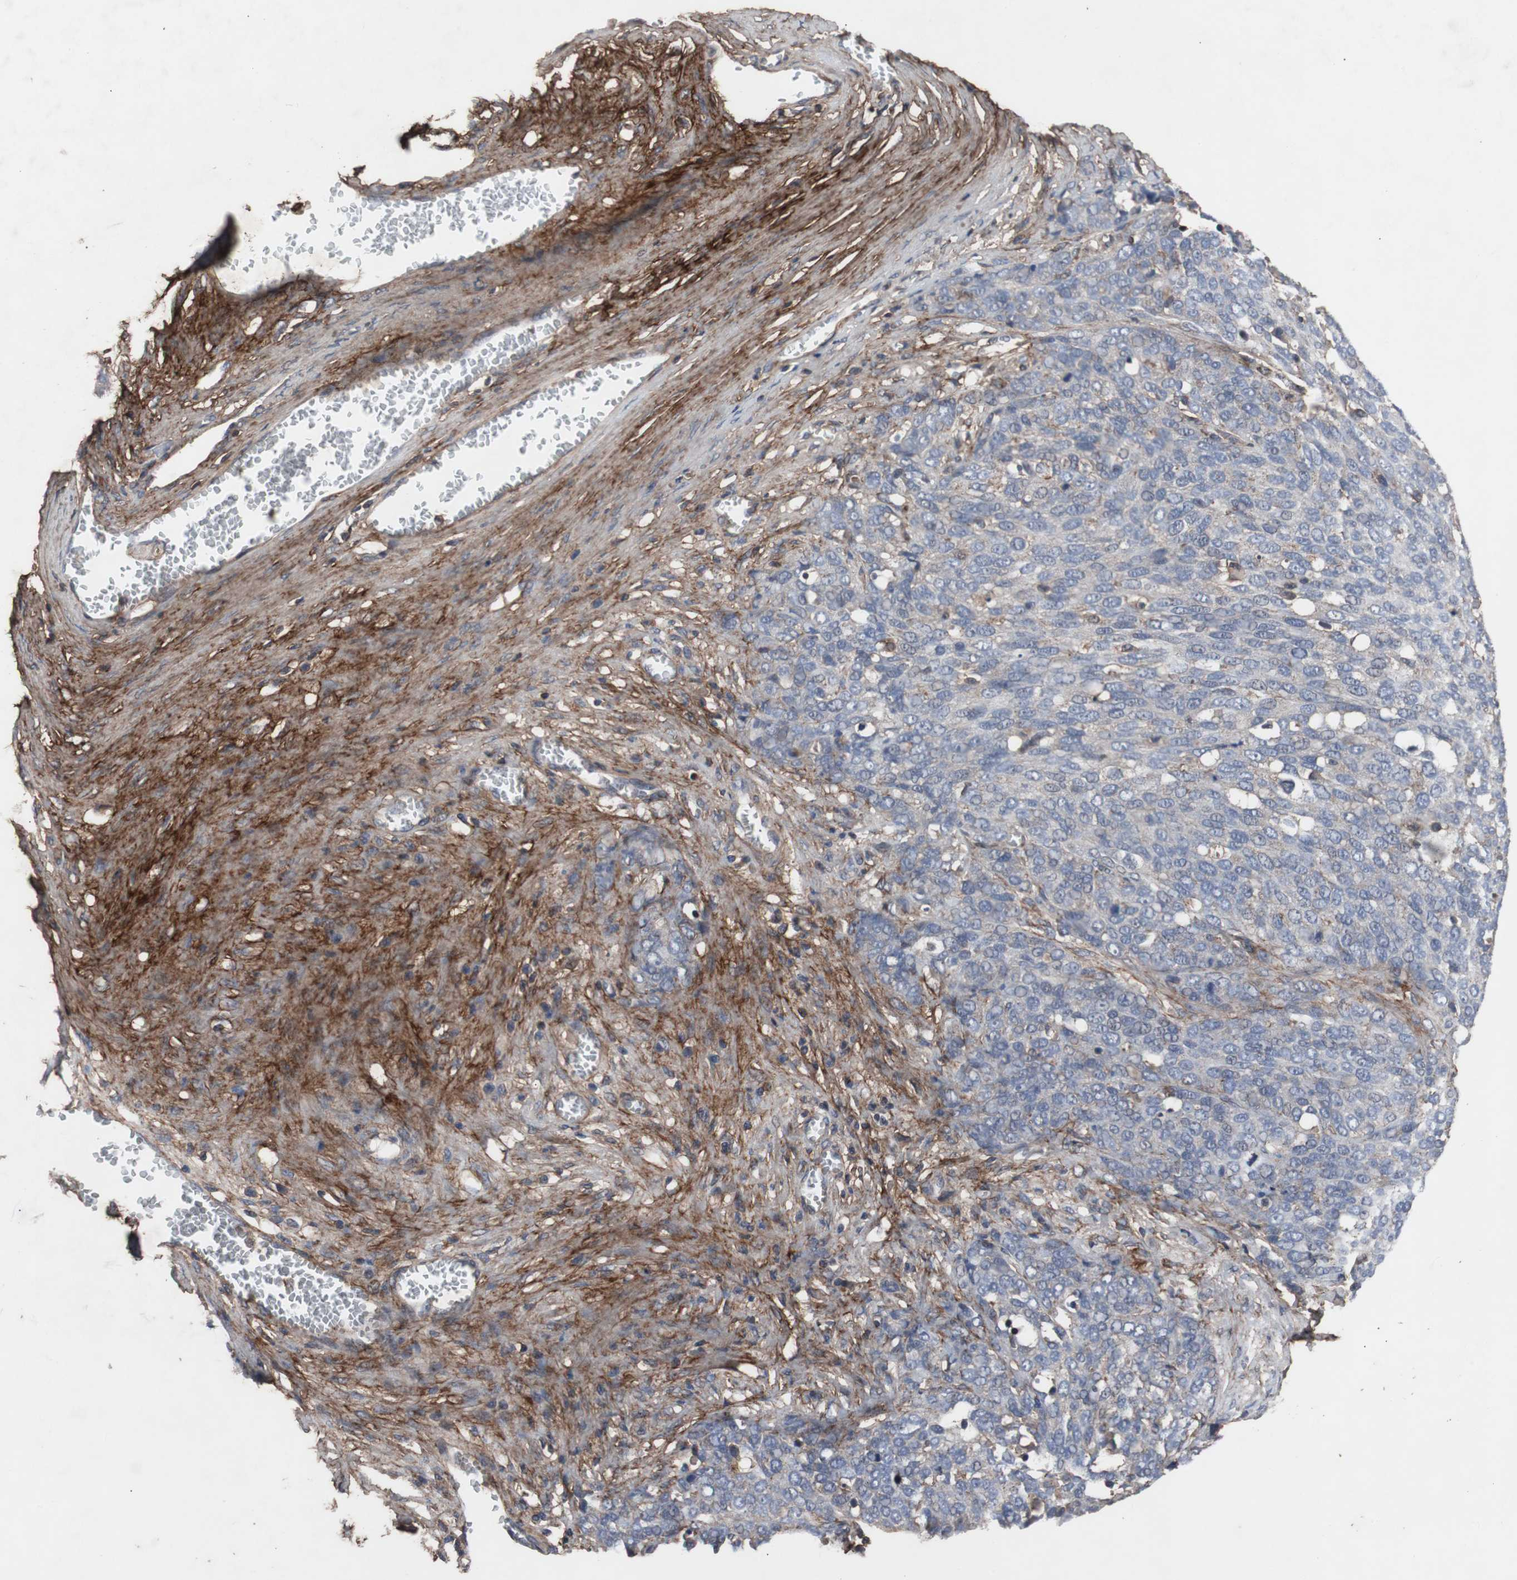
{"staining": {"intensity": "negative", "quantity": "none", "location": "none"}, "tissue": "ovarian cancer", "cell_type": "Tumor cells", "image_type": "cancer", "snomed": [{"axis": "morphology", "description": "Cystadenocarcinoma, serous, NOS"}, {"axis": "topography", "description": "Ovary"}], "caption": "DAB immunohistochemical staining of human ovarian cancer (serous cystadenocarcinoma) displays no significant expression in tumor cells. Brightfield microscopy of immunohistochemistry stained with DAB (brown) and hematoxylin (blue), captured at high magnification.", "gene": "COL6A2", "patient": {"sex": "female", "age": 44}}